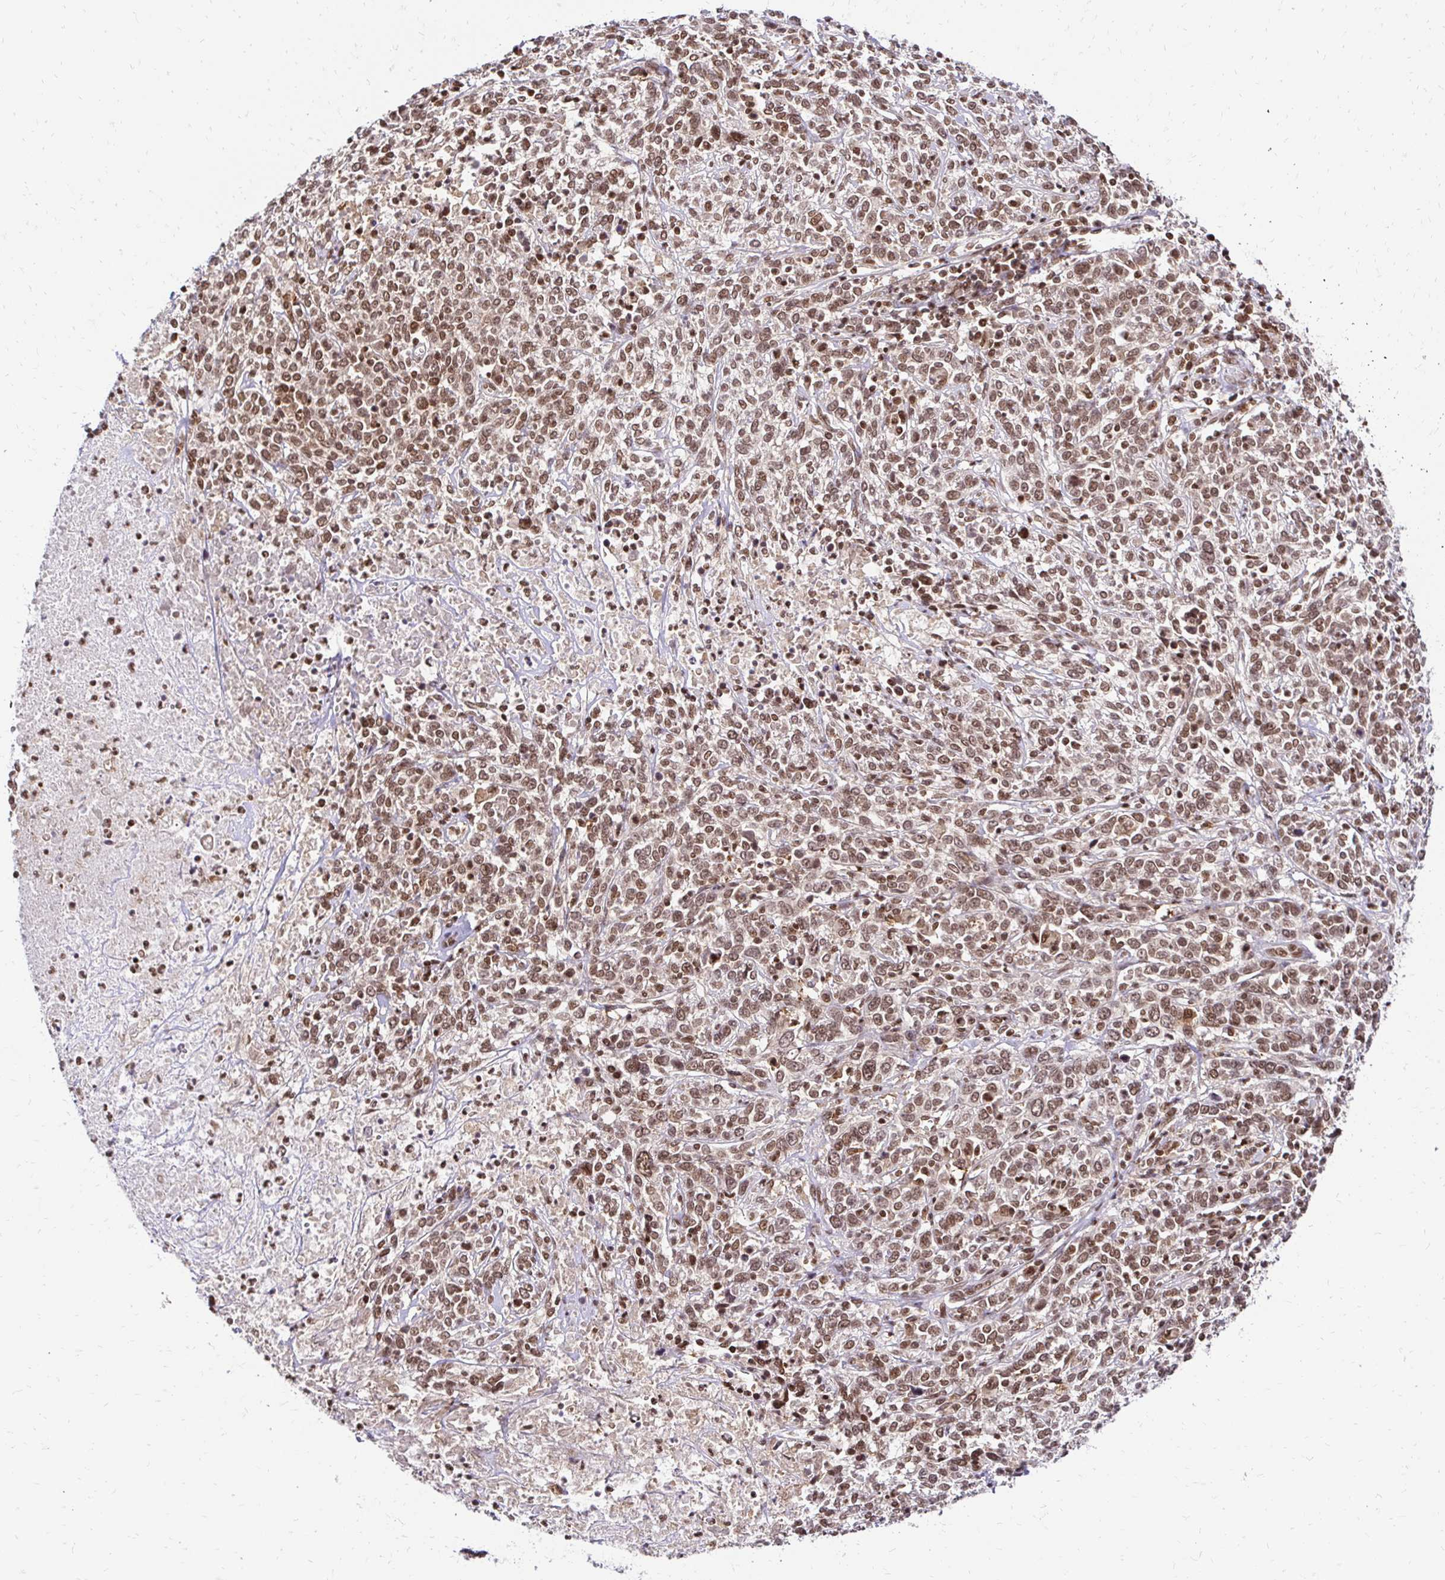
{"staining": {"intensity": "moderate", "quantity": ">75%", "location": "nuclear"}, "tissue": "cervical cancer", "cell_type": "Tumor cells", "image_type": "cancer", "snomed": [{"axis": "morphology", "description": "Squamous cell carcinoma, NOS"}, {"axis": "topography", "description": "Cervix"}], "caption": "Immunohistochemistry (IHC) image of neoplastic tissue: human cervical cancer (squamous cell carcinoma) stained using immunohistochemistry (IHC) displays medium levels of moderate protein expression localized specifically in the nuclear of tumor cells, appearing as a nuclear brown color.", "gene": "GLYR1", "patient": {"sex": "female", "age": 46}}